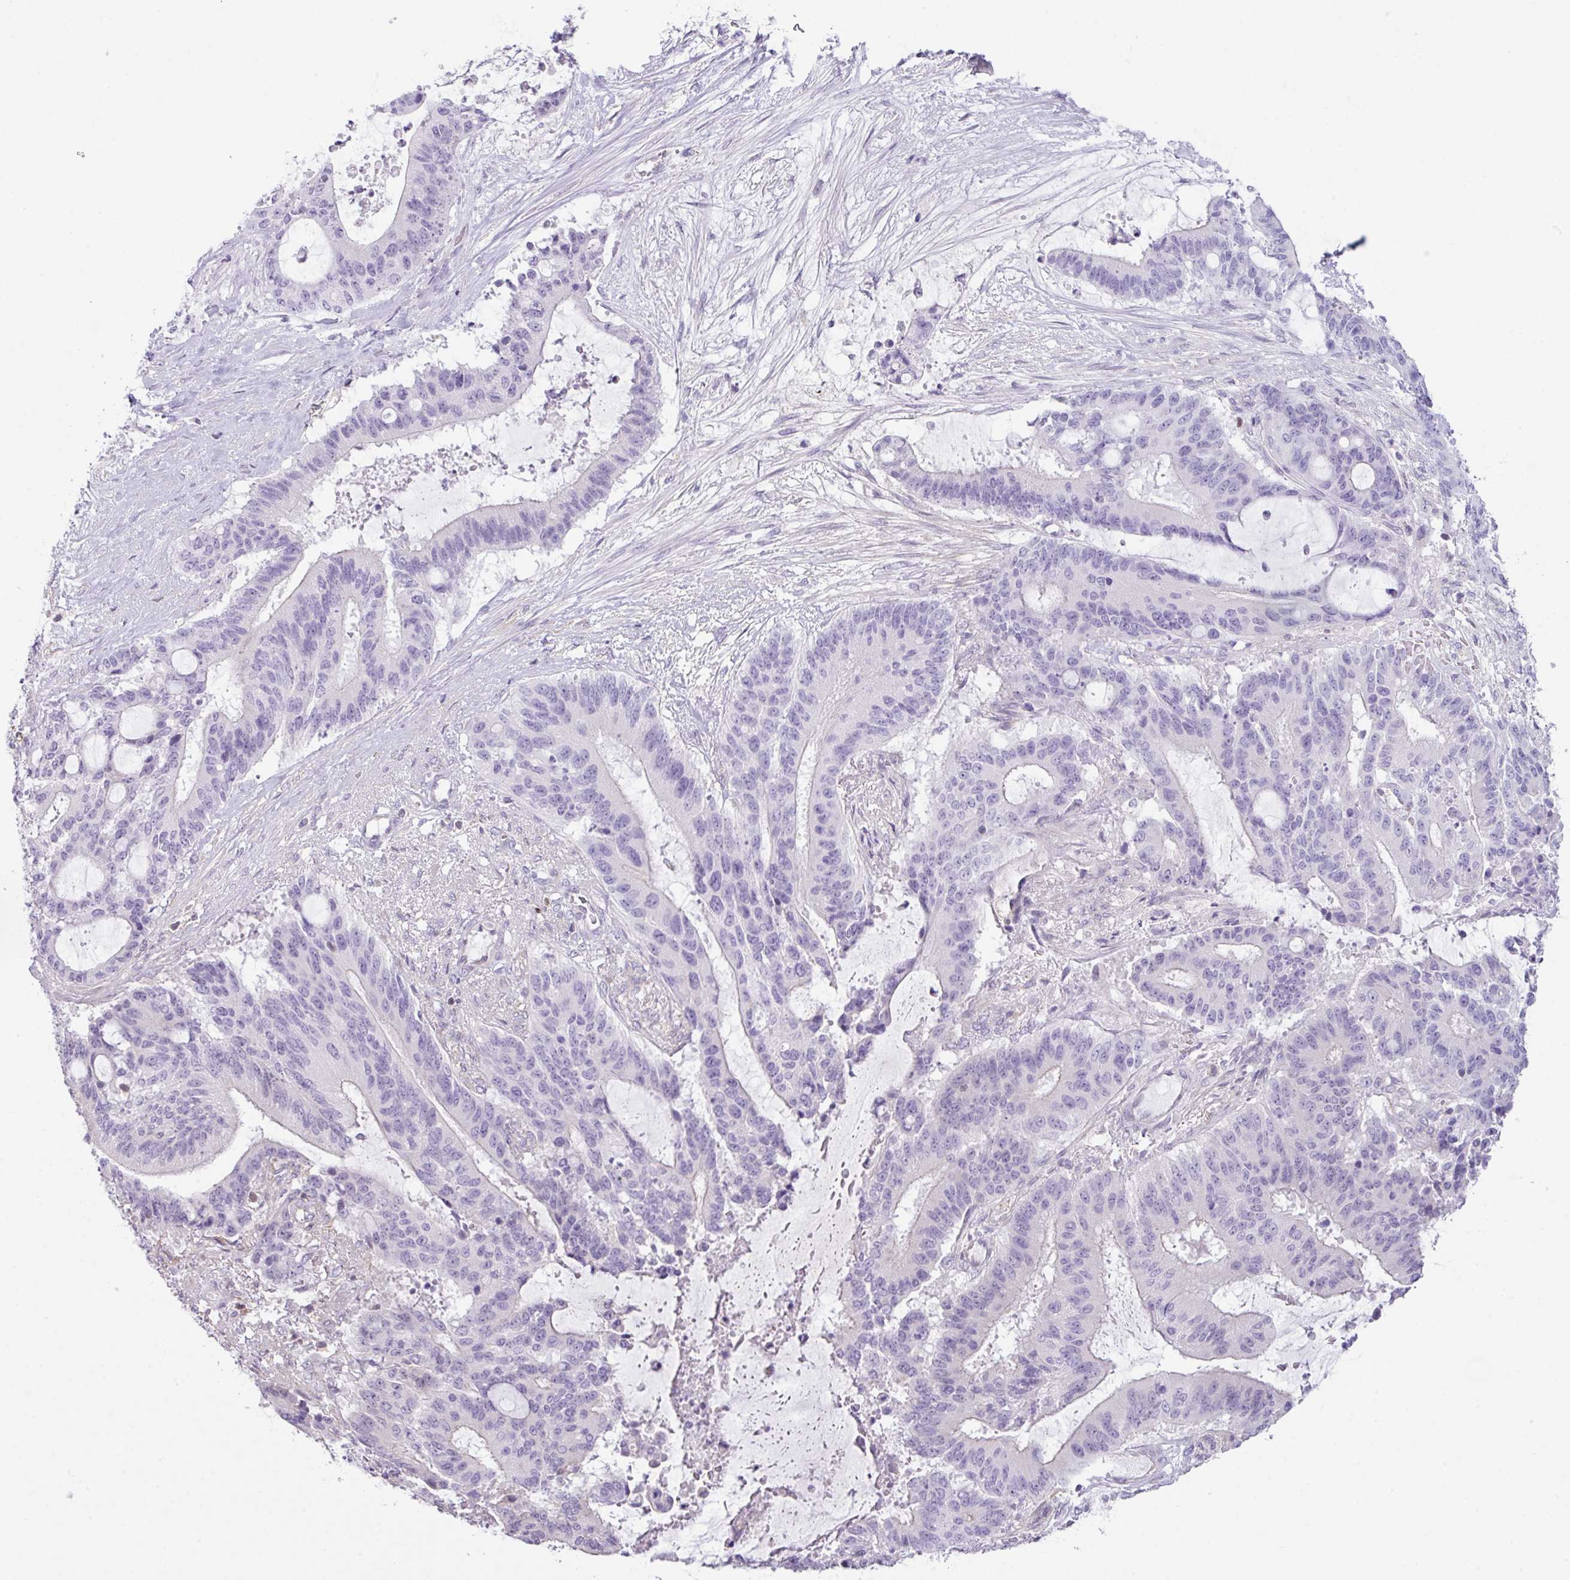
{"staining": {"intensity": "negative", "quantity": "none", "location": "none"}, "tissue": "liver cancer", "cell_type": "Tumor cells", "image_type": "cancer", "snomed": [{"axis": "morphology", "description": "Normal tissue, NOS"}, {"axis": "morphology", "description": "Cholangiocarcinoma"}, {"axis": "topography", "description": "Liver"}, {"axis": "topography", "description": "Peripheral nerve tissue"}], "caption": "The micrograph demonstrates no staining of tumor cells in liver cholangiocarcinoma.", "gene": "STAT5A", "patient": {"sex": "female", "age": 73}}